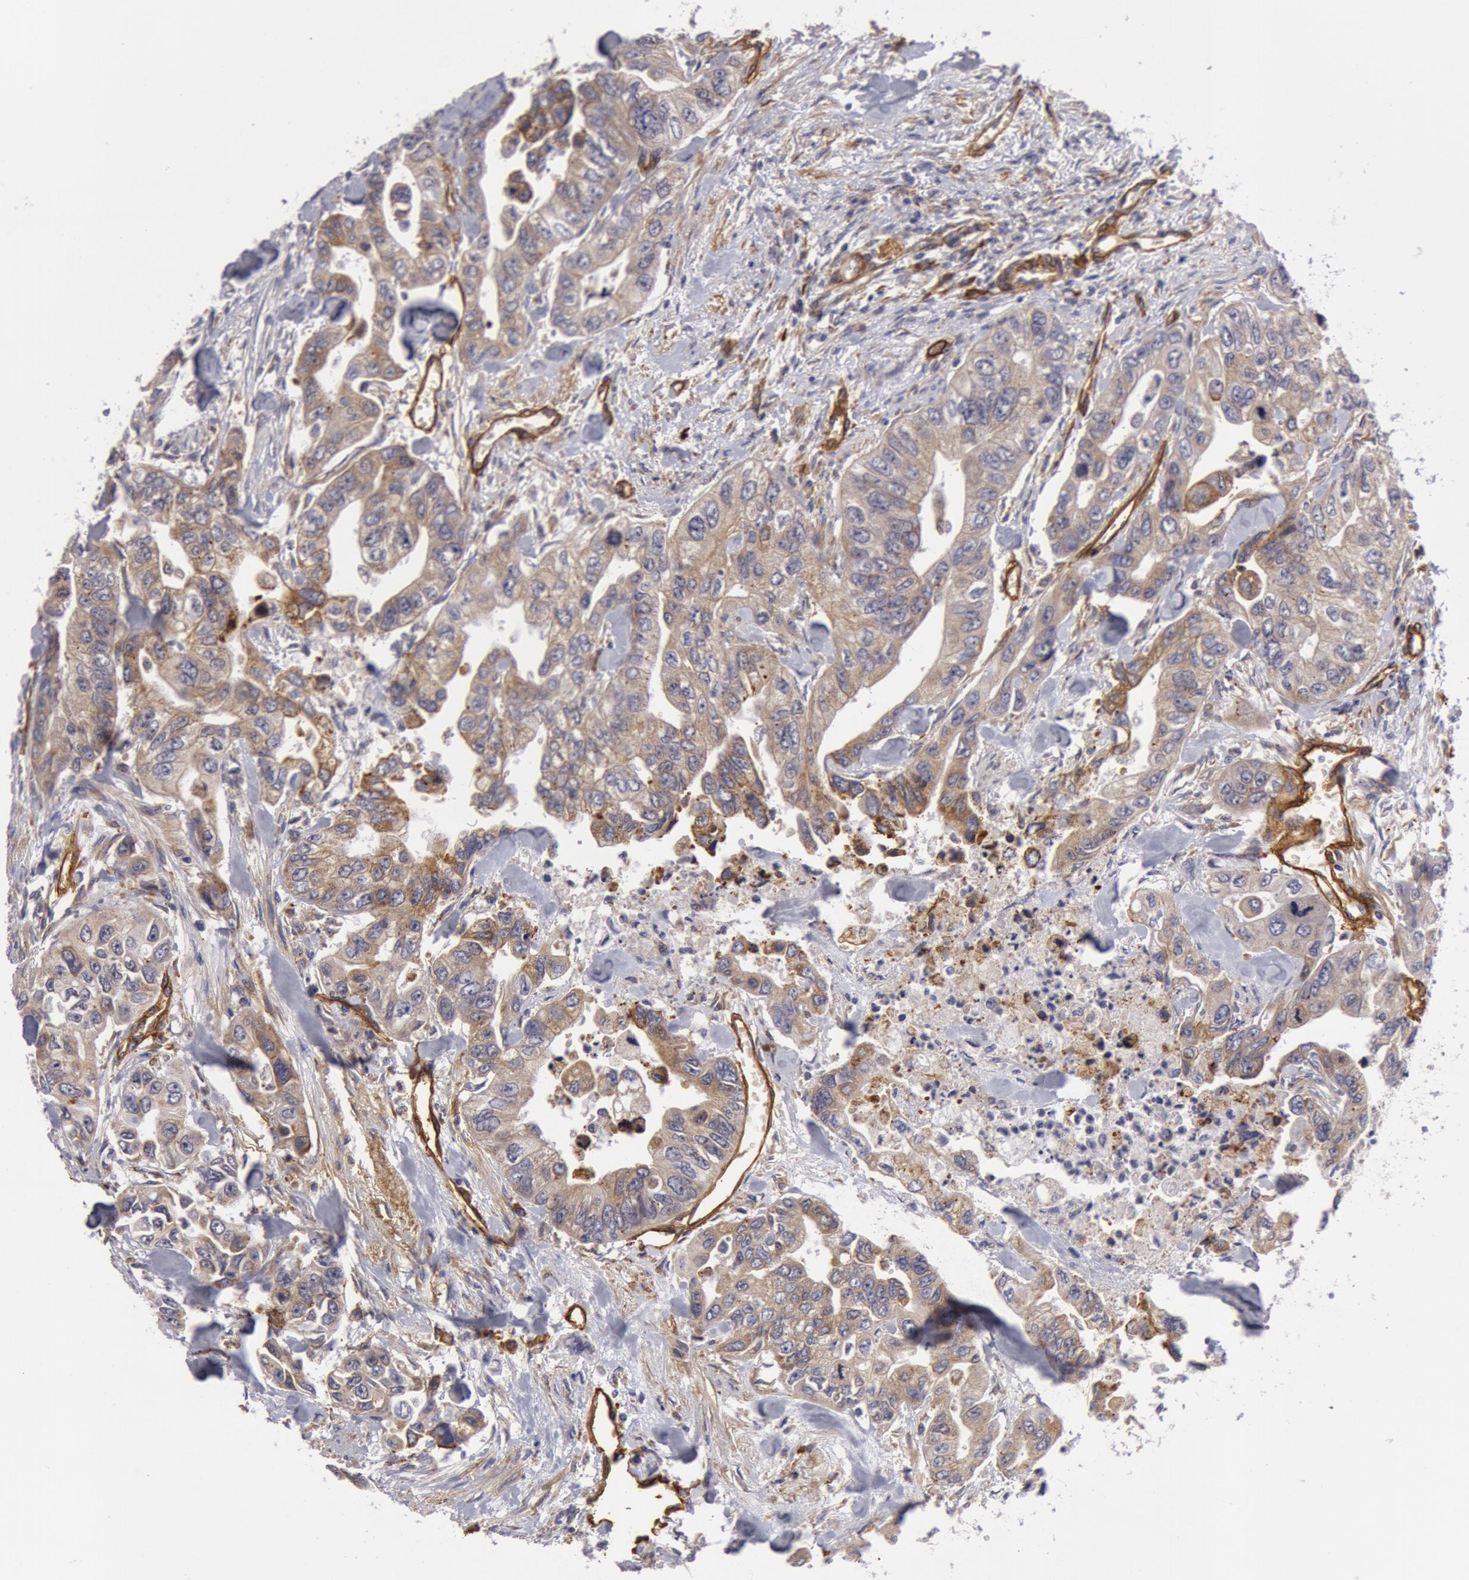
{"staining": {"intensity": "weak", "quantity": ">75%", "location": "cytoplasmic/membranous"}, "tissue": "colorectal cancer", "cell_type": "Tumor cells", "image_type": "cancer", "snomed": [{"axis": "morphology", "description": "Adenocarcinoma, NOS"}, {"axis": "topography", "description": "Colon"}], "caption": "This image shows IHC staining of human colorectal cancer (adenocarcinoma), with low weak cytoplasmic/membranous expression in approximately >75% of tumor cells.", "gene": "IL23A", "patient": {"sex": "female", "age": 11}}